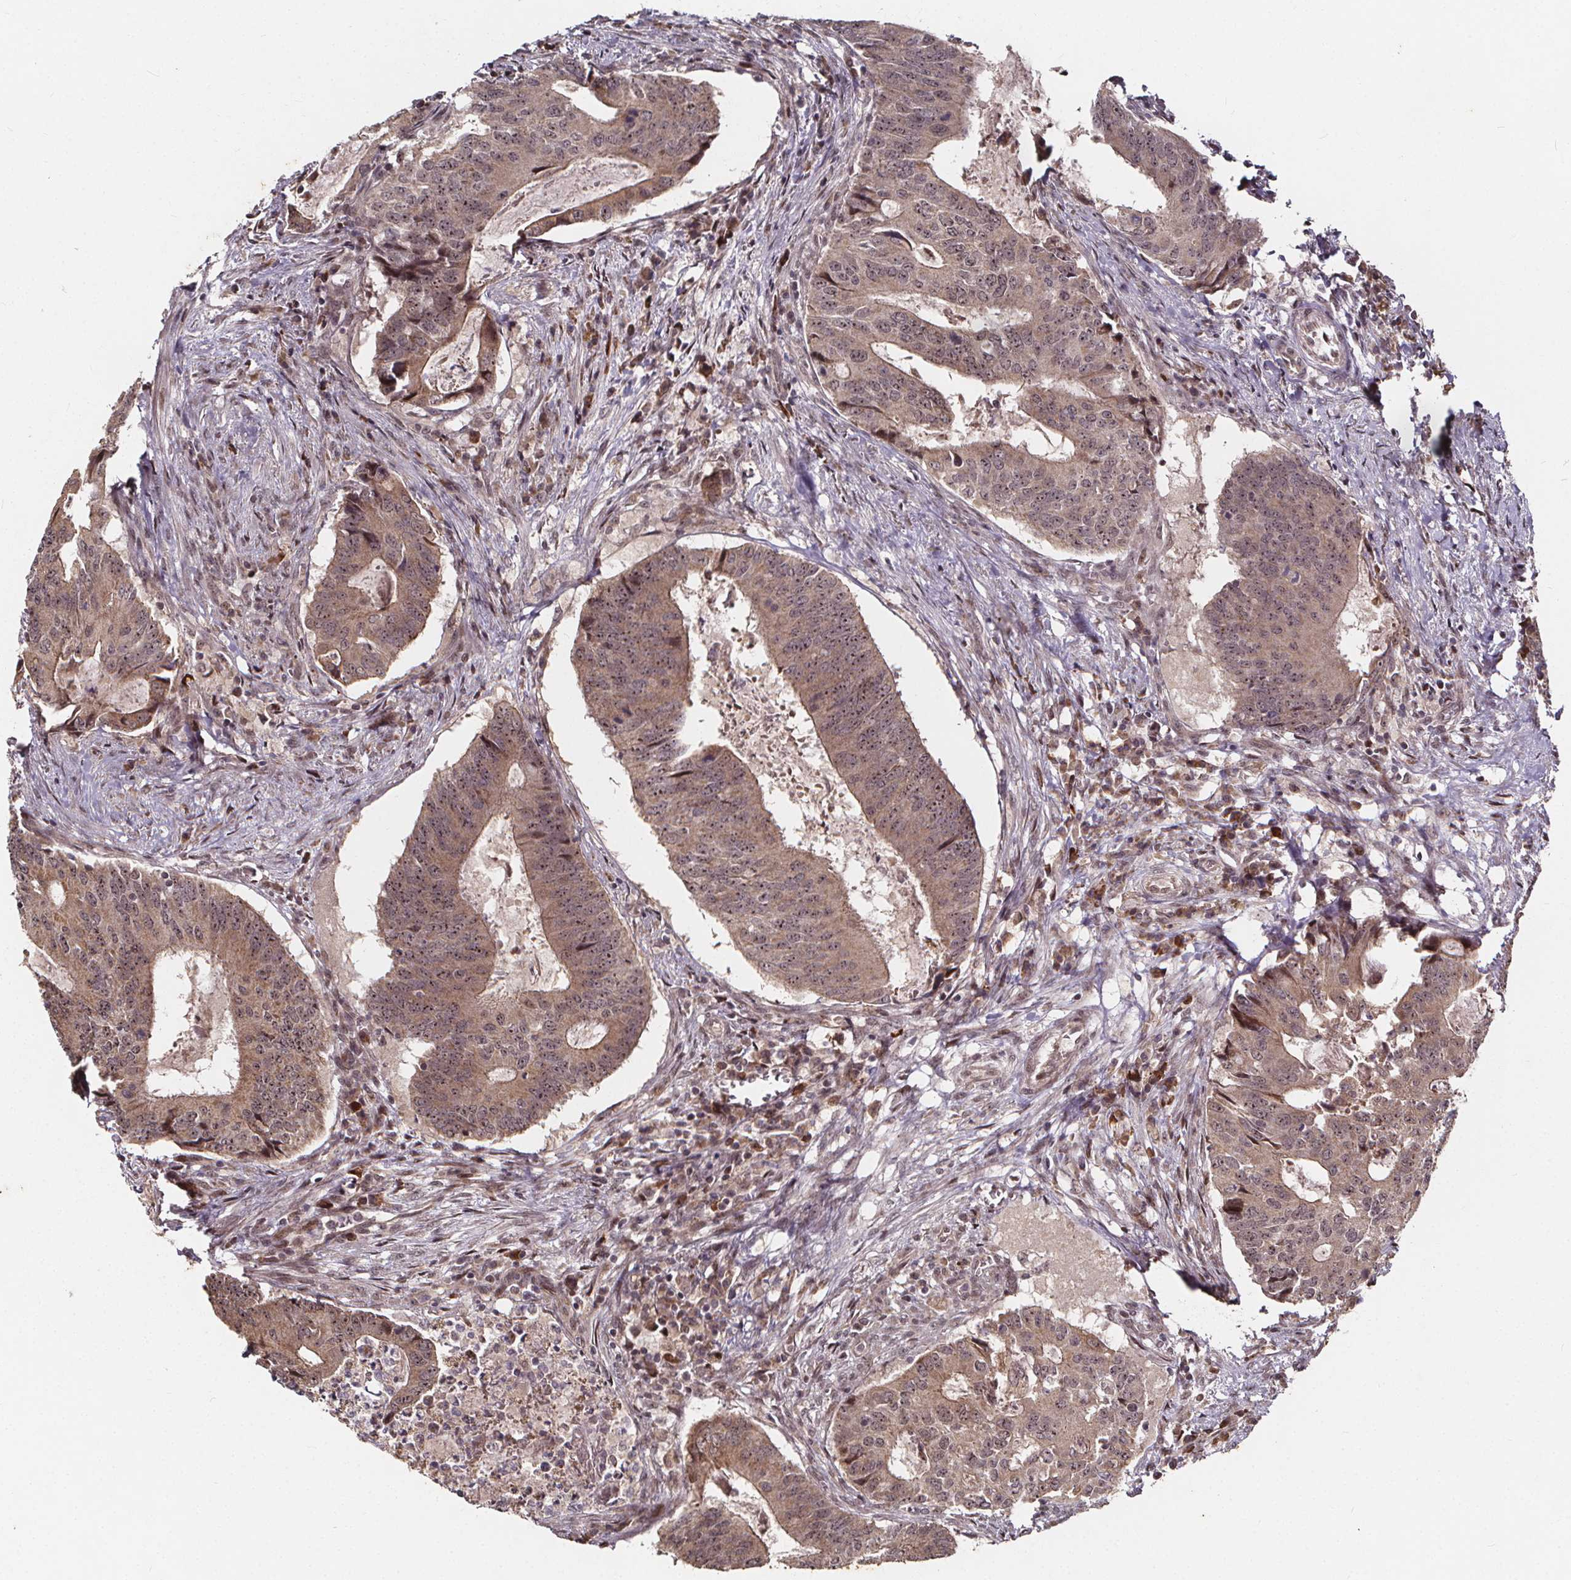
{"staining": {"intensity": "weak", "quantity": ">75%", "location": "cytoplasmic/membranous,nuclear"}, "tissue": "colorectal cancer", "cell_type": "Tumor cells", "image_type": "cancer", "snomed": [{"axis": "morphology", "description": "Adenocarcinoma, NOS"}, {"axis": "topography", "description": "Colon"}], "caption": "A histopathology image of colorectal cancer (adenocarcinoma) stained for a protein exhibits weak cytoplasmic/membranous and nuclear brown staining in tumor cells.", "gene": "DDIT3", "patient": {"sex": "male", "age": 67}}